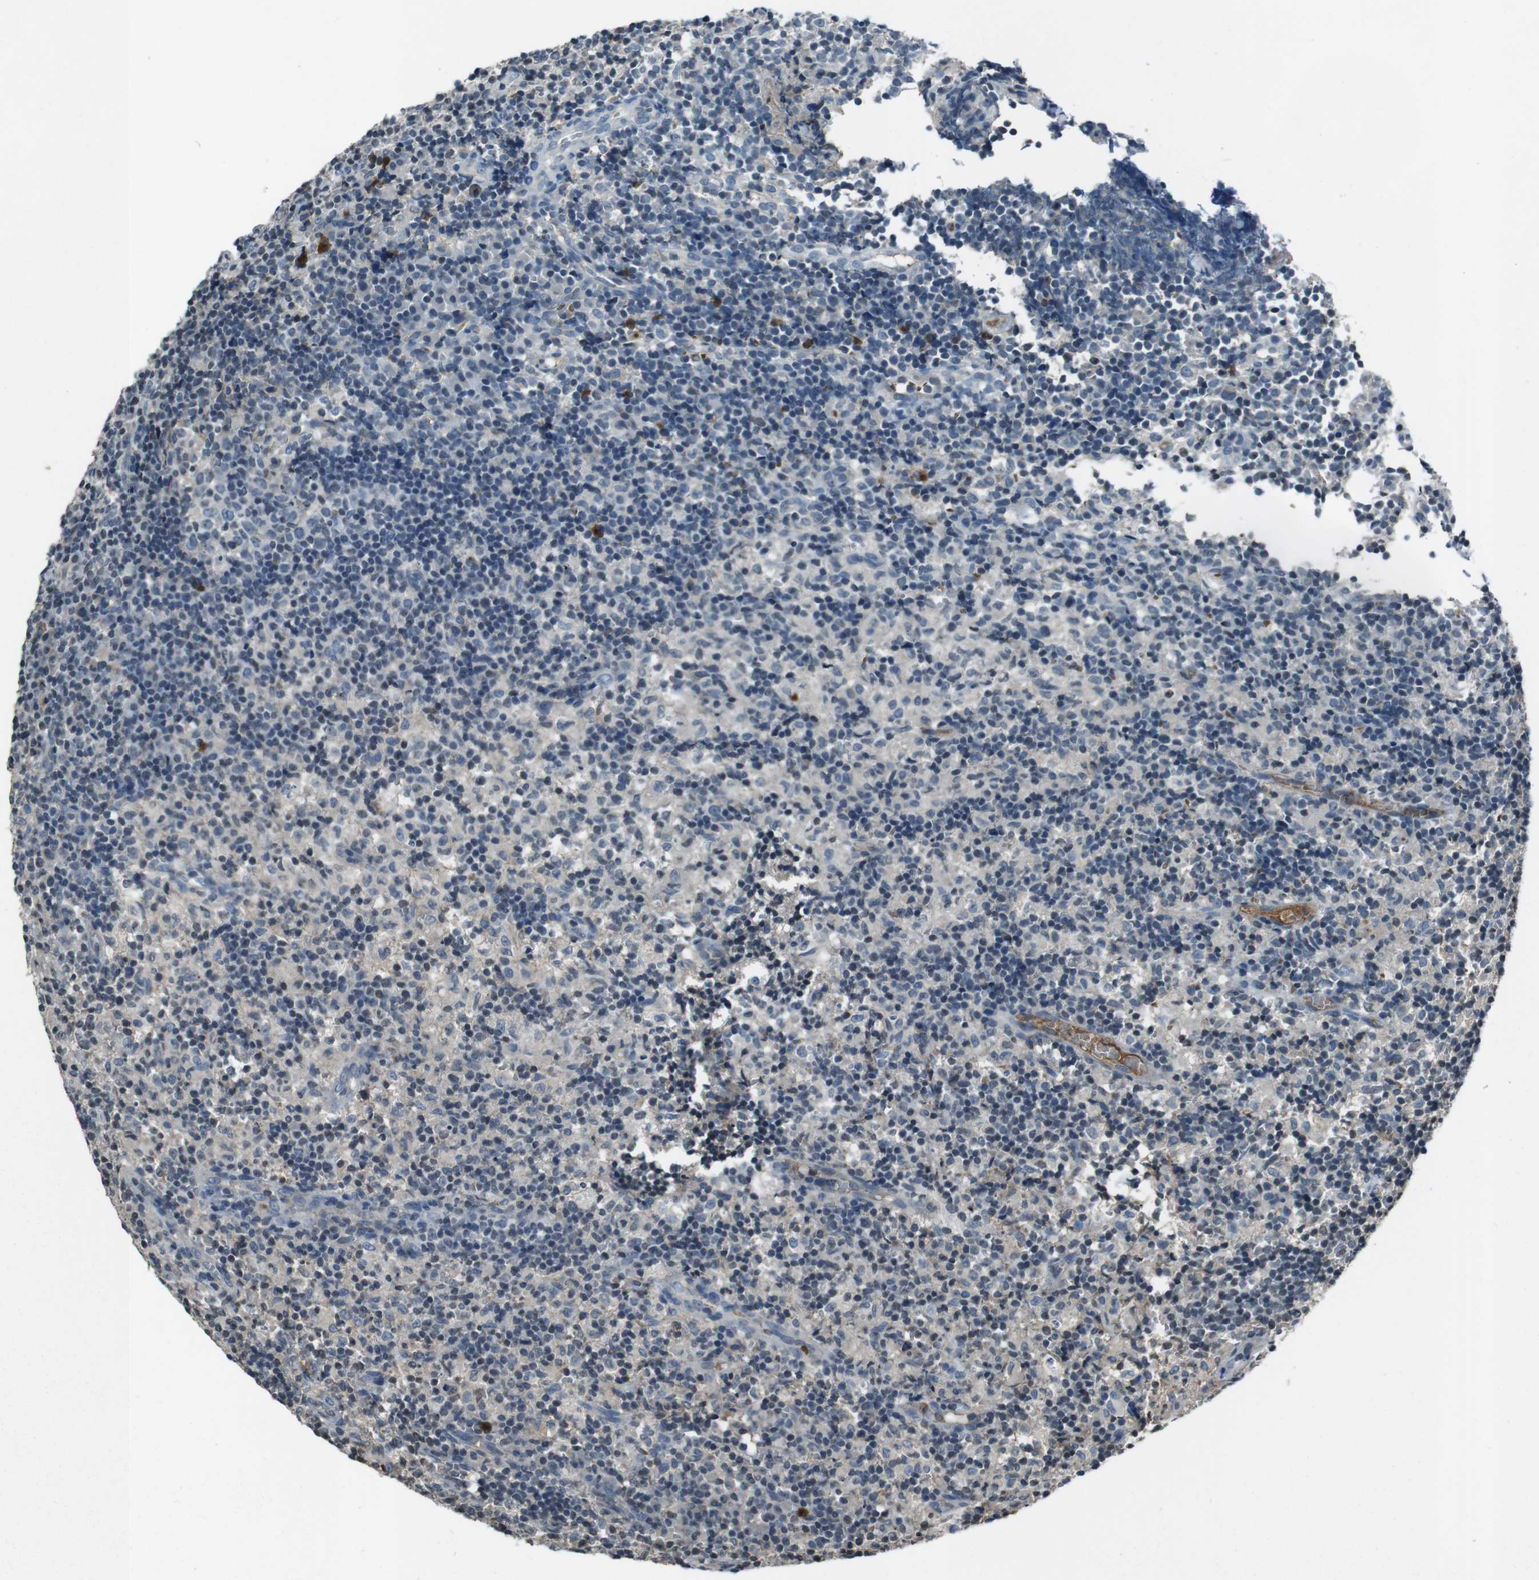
{"staining": {"intensity": "negative", "quantity": "none", "location": "none"}, "tissue": "lymph node", "cell_type": "Germinal center cells", "image_type": "normal", "snomed": [{"axis": "morphology", "description": "Normal tissue, NOS"}, {"axis": "morphology", "description": "Inflammation, NOS"}, {"axis": "topography", "description": "Lymph node"}], "caption": "High power microscopy image of an IHC photomicrograph of normal lymph node, revealing no significant positivity in germinal center cells.", "gene": "UGT1A6", "patient": {"sex": "male", "age": 55}}